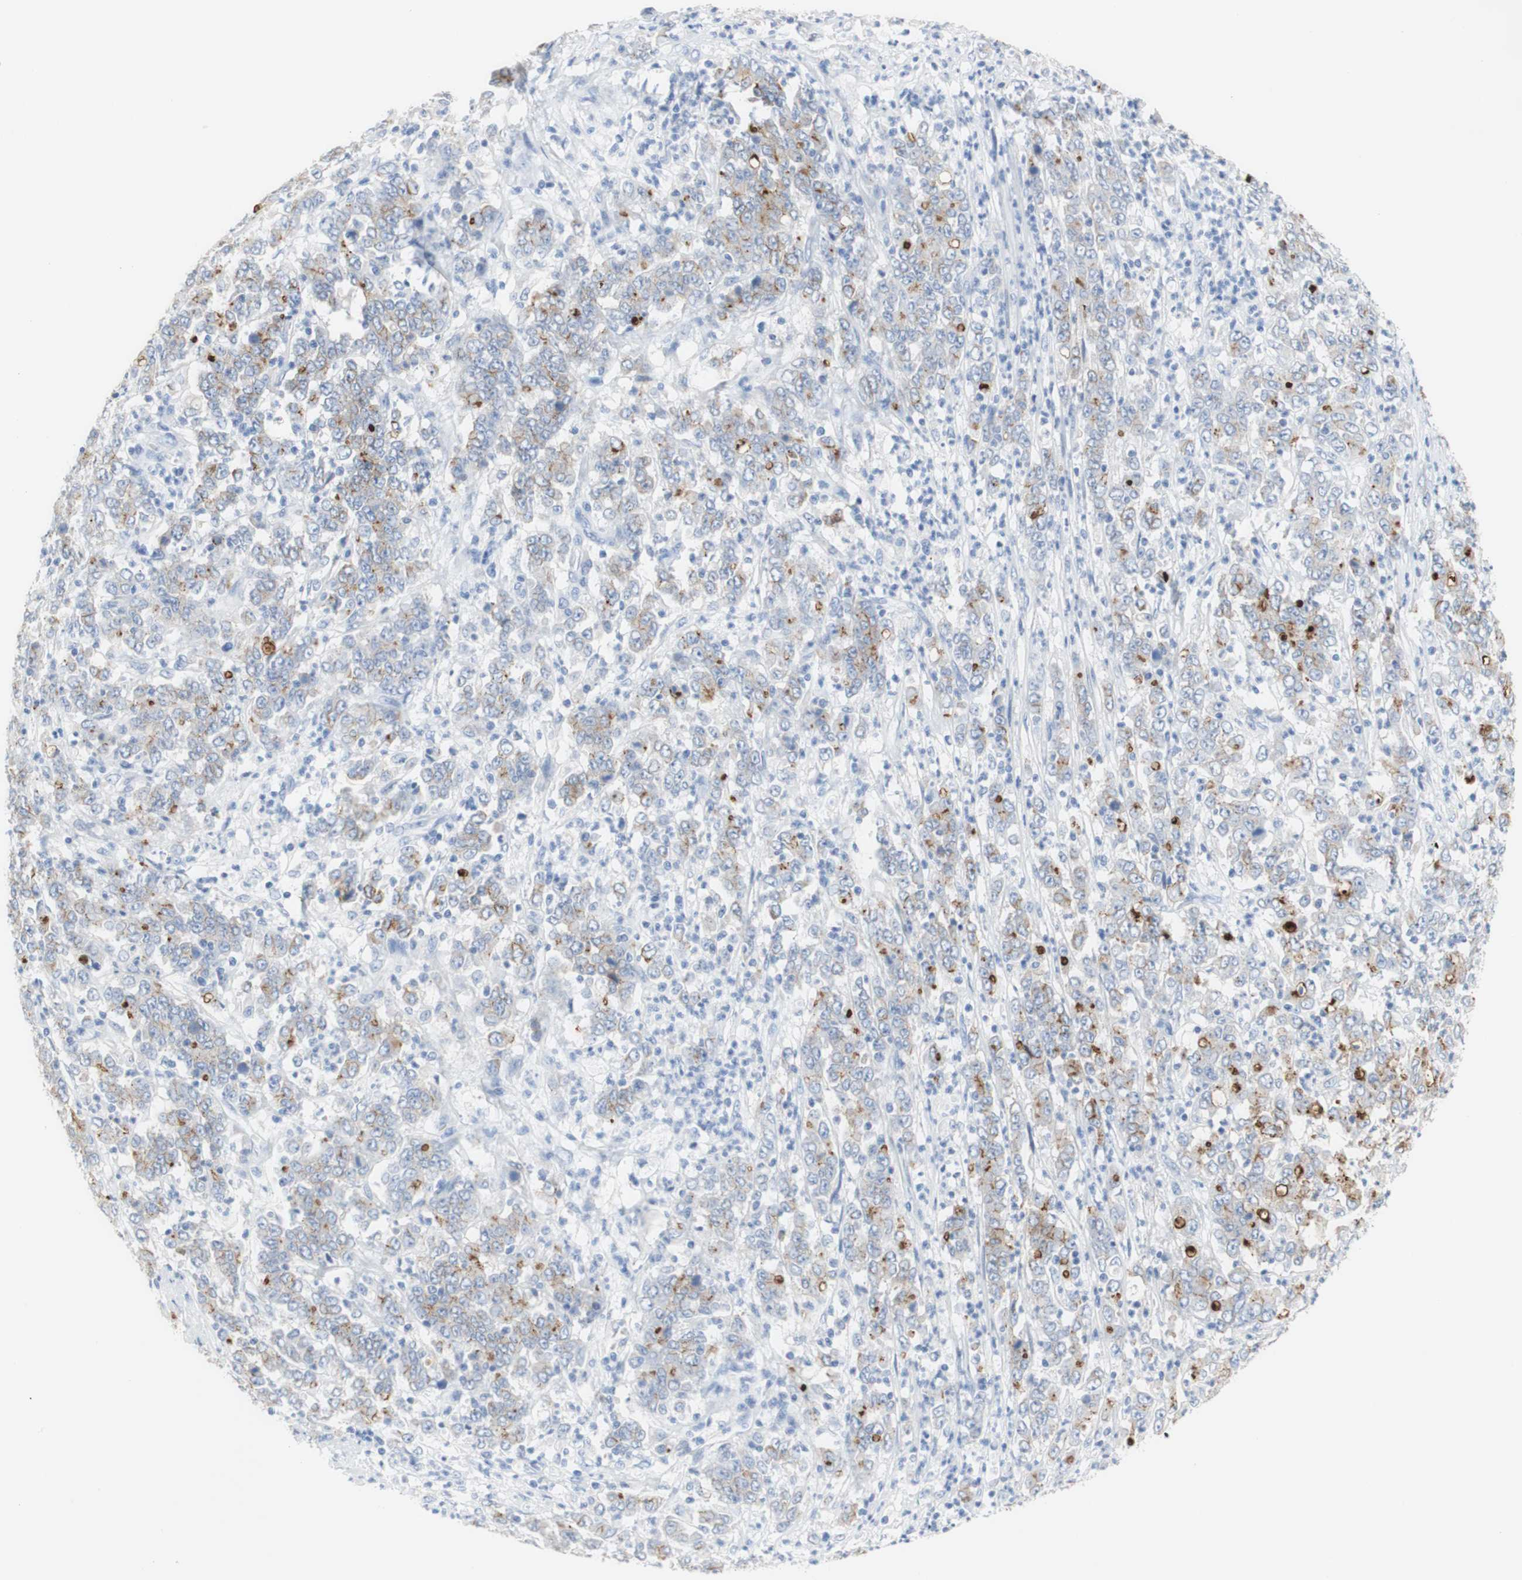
{"staining": {"intensity": "moderate", "quantity": "25%-75%", "location": "cytoplasmic/membranous"}, "tissue": "stomach cancer", "cell_type": "Tumor cells", "image_type": "cancer", "snomed": [{"axis": "morphology", "description": "Adenocarcinoma, NOS"}, {"axis": "topography", "description": "Stomach, lower"}], "caption": "Moderate cytoplasmic/membranous expression for a protein is identified in approximately 25%-75% of tumor cells of stomach adenocarcinoma using immunohistochemistry.", "gene": "DSC2", "patient": {"sex": "female", "age": 71}}